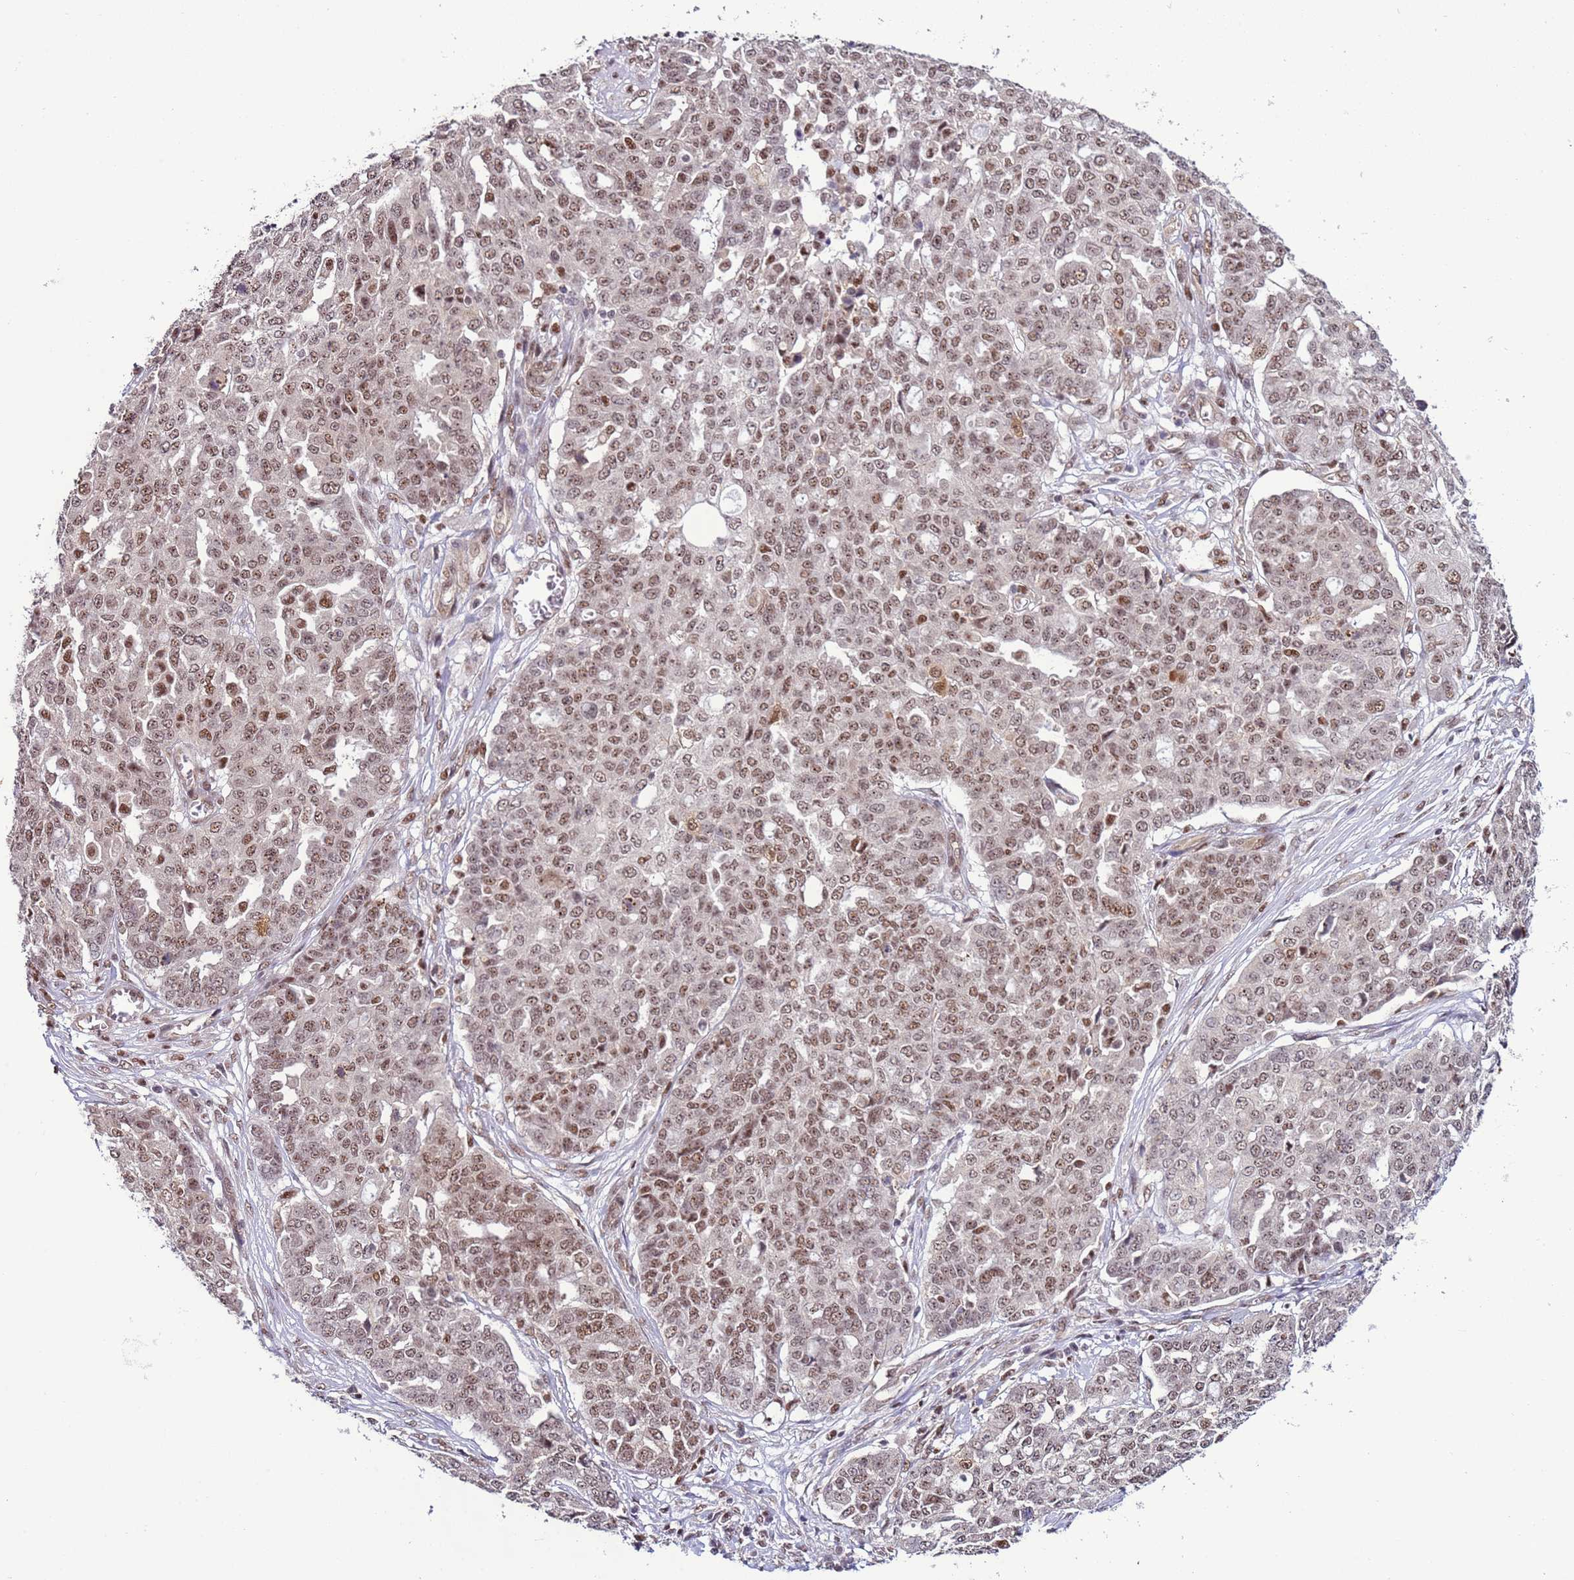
{"staining": {"intensity": "moderate", "quantity": ">75%", "location": "nuclear"}, "tissue": "ovarian cancer", "cell_type": "Tumor cells", "image_type": "cancer", "snomed": [{"axis": "morphology", "description": "Cystadenocarcinoma, serous, NOS"}, {"axis": "topography", "description": "Soft tissue"}, {"axis": "topography", "description": "Ovary"}], "caption": "Protein analysis of ovarian cancer tissue displays moderate nuclear positivity in about >75% of tumor cells.", "gene": "PRPF6", "patient": {"sex": "female", "age": 57}}